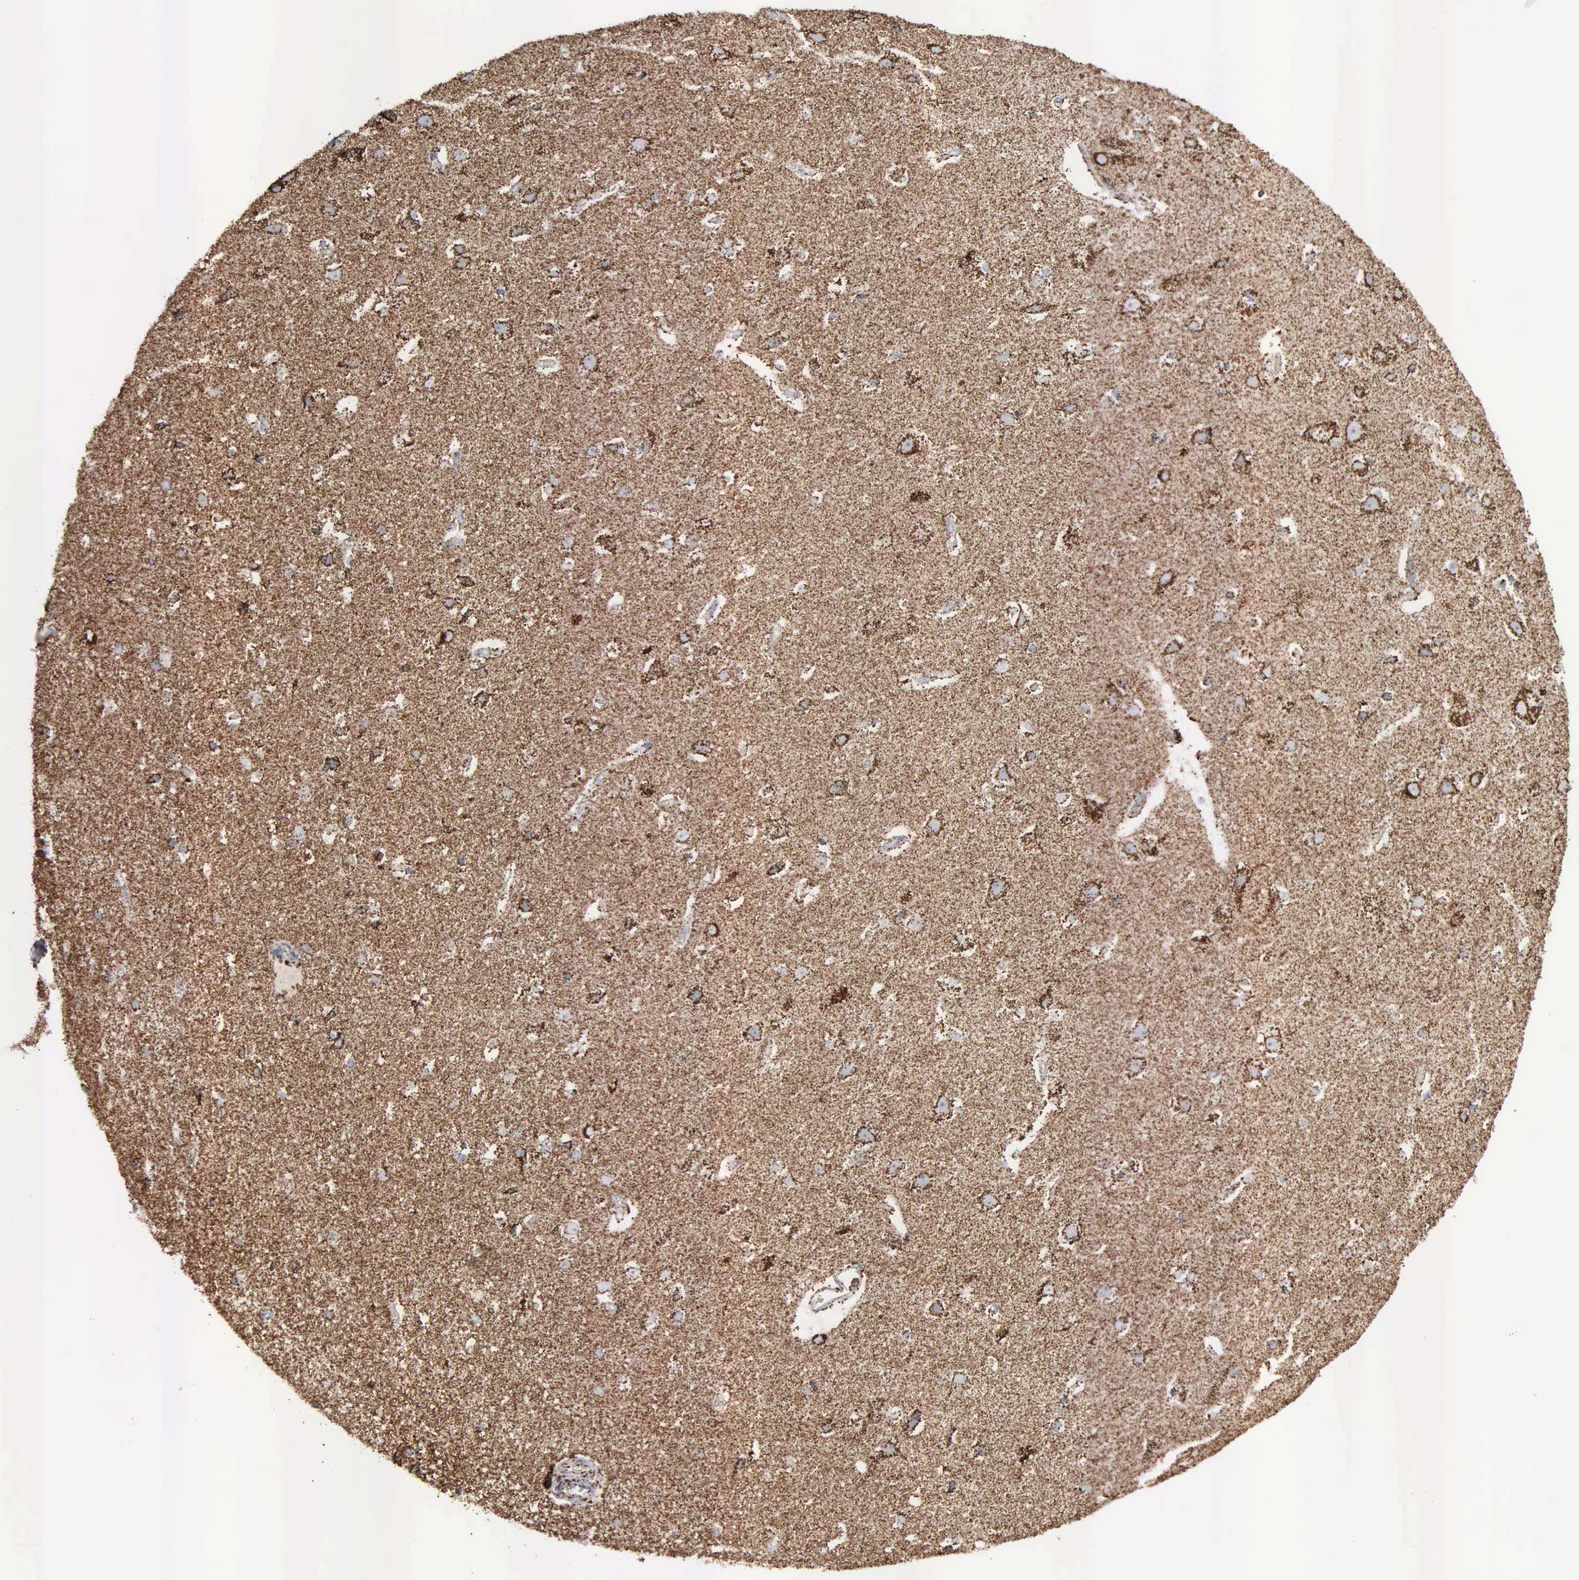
{"staining": {"intensity": "strong", "quantity": ">75%", "location": "cytoplasmic/membranous"}, "tissue": "caudate", "cell_type": "Glial cells", "image_type": "normal", "snomed": [{"axis": "morphology", "description": "Normal tissue, NOS"}, {"axis": "topography", "description": "Lateral ventricle wall"}], "caption": "IHC staining of unremarkable caudate, which exhibits high levels of strong cytoplasmic/membranous expression in approximately >75% of glial cells indicating strong cytoplasmic/membranous protein positivity. The staining was performed using DAB (3,3'-diaminobenzidine) (brown) for protein detection and nuclei were counterstained in hematoxylin (blue).", "gene": "HSPA9", "patient": {"sex": "female", "age": 54}}